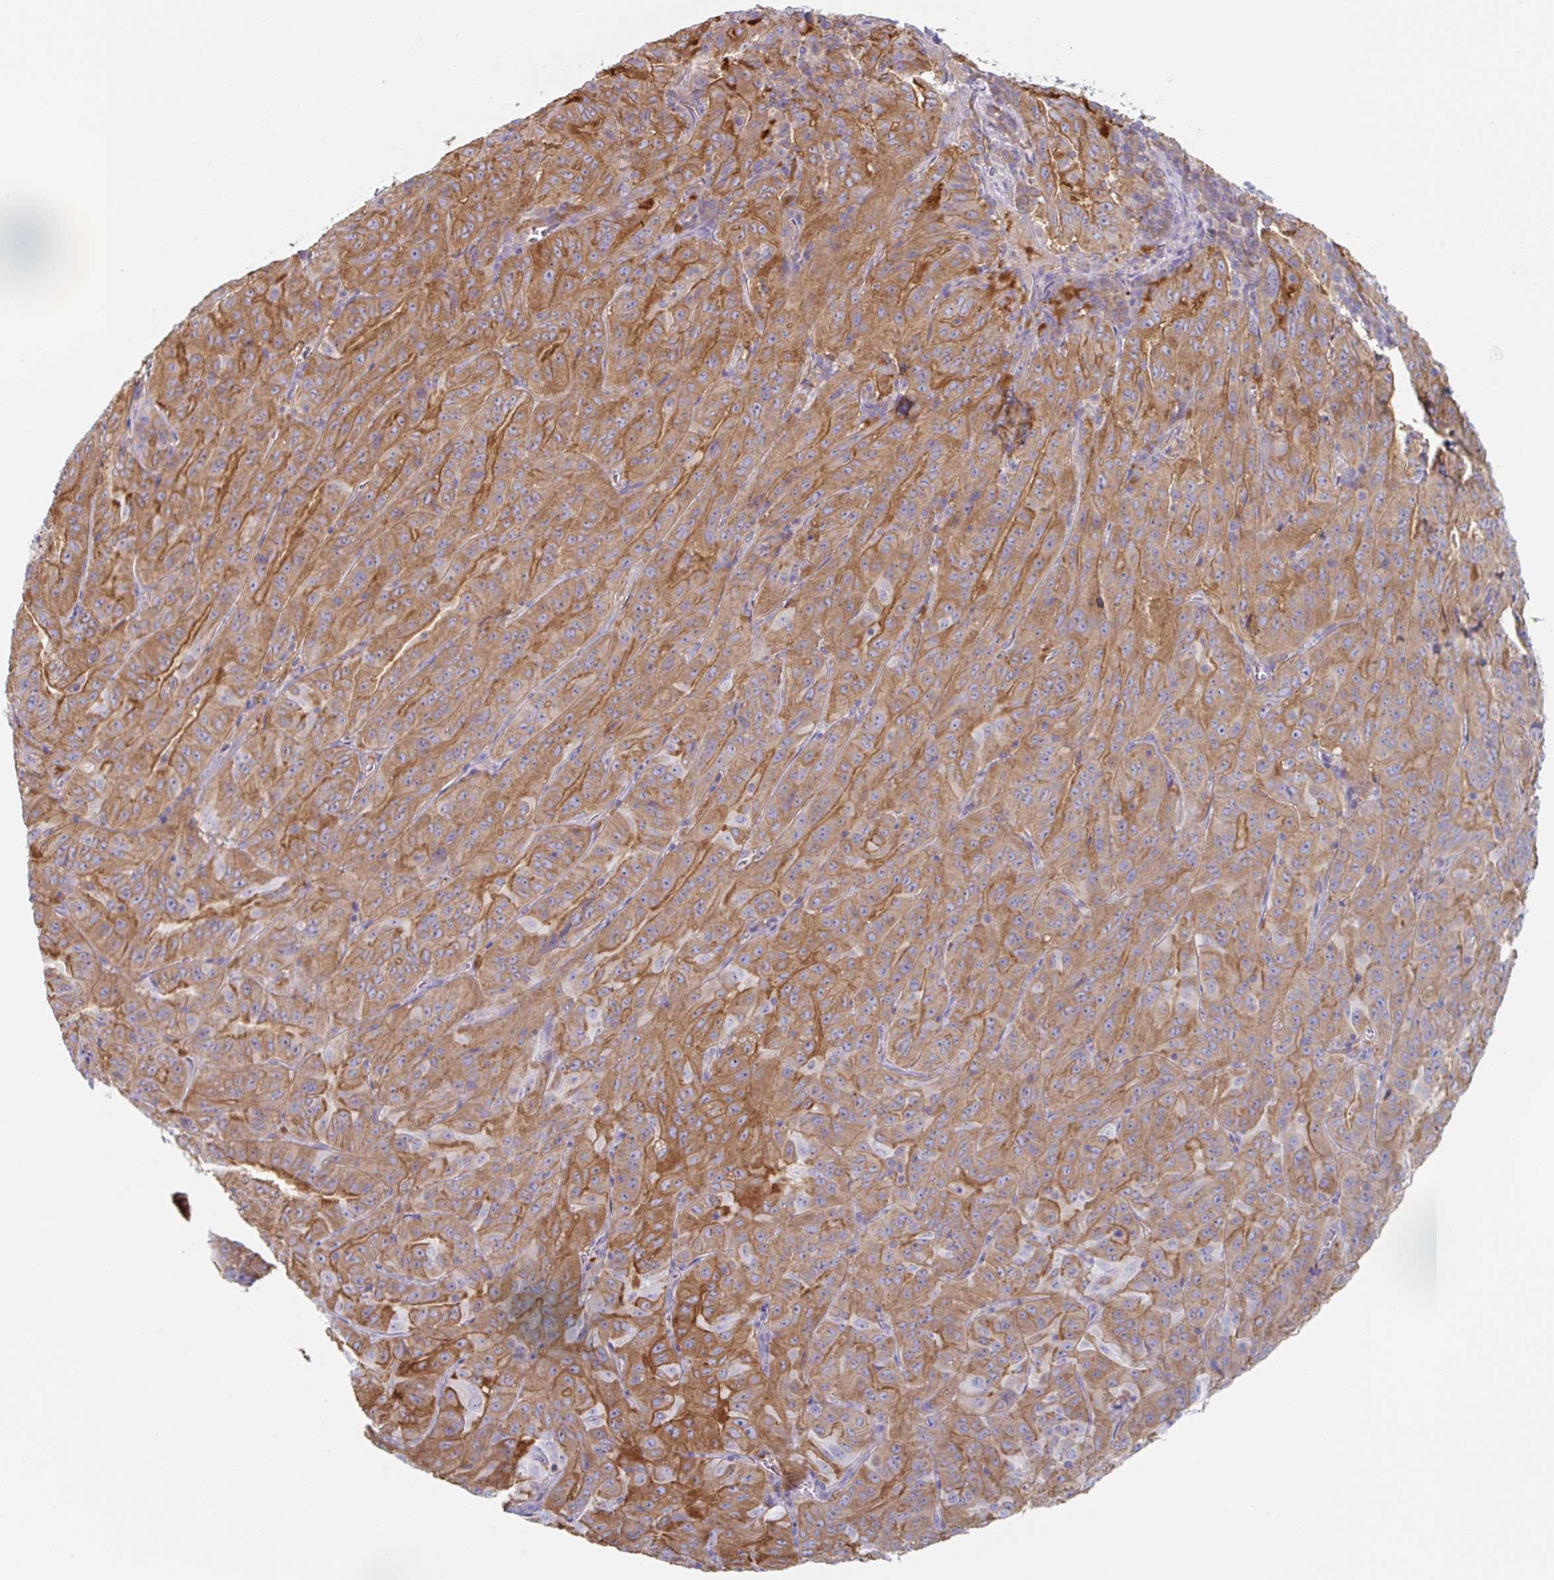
{"staining": {"intensity": "moderate", "quantity": ">75%", "location": "cytoplasmic/membranous"}, "tissue": "pancreatic cancer", "cell_type": "Tumor cells", "image_type": "cancer", "snomed": [{"axis": "morphology", "description": "Adenocarcinoma, NOS"}, {"axis": "topography", "description": "Pancreas"}], "caption": "Immunohistochemistry (IHC) staining of pancreatic cancer, which exhibits medium levels of moderate cytoplasmic/membranous positivity in approximately >75% of tumor cells indicating moderate cytoplasmic/membranous protein expression. The staining was performed using DAB (brown) for protein detection and nuclei were counterstained in hematoxylin (blue).", "gene": "AMPD2", "patient": {"sex": "male", "age": 63}}